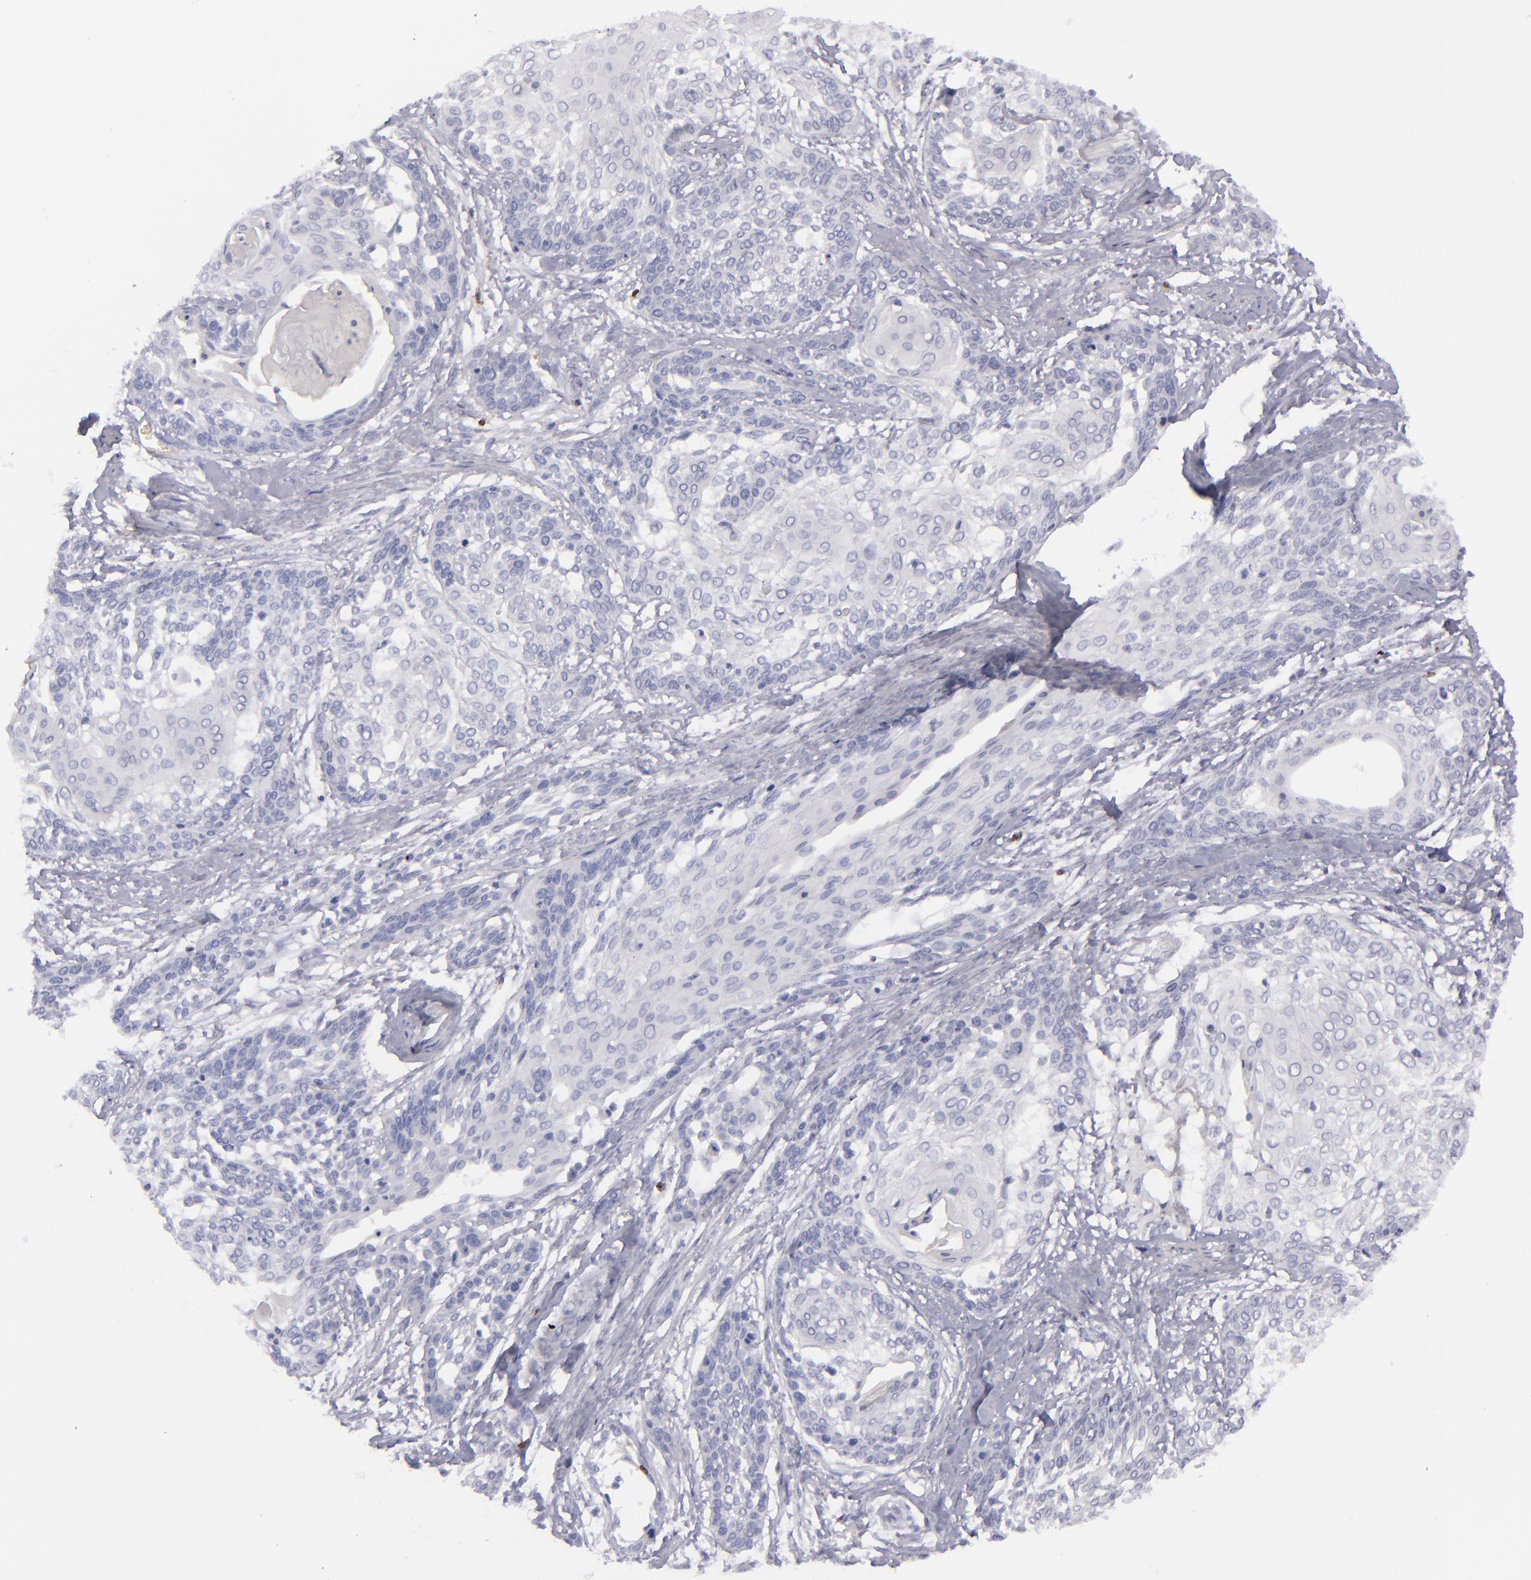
{"staining": {"intensity": "negative", "quantity": "none", "location": "none"}, "tissue": "cervical cancer", "cell_type": "Tumor cells", "image_type": "cancer", "snomed": [{"axis": "morphology", "description": "Squamous cell carcinoma, NOS"}, {"axis": "topography", "description": "Cervix"}], "caption": "This is a photomicrograph of immunohistochemistry staining of cervical cancer (squamous cell carcinoma), which shows no positivity in tumor cells. (DAB immunohistochemistry with hematoxylin counter stain).", "gene": "CD27", "patient": {"sex": "female", "age": 57}}